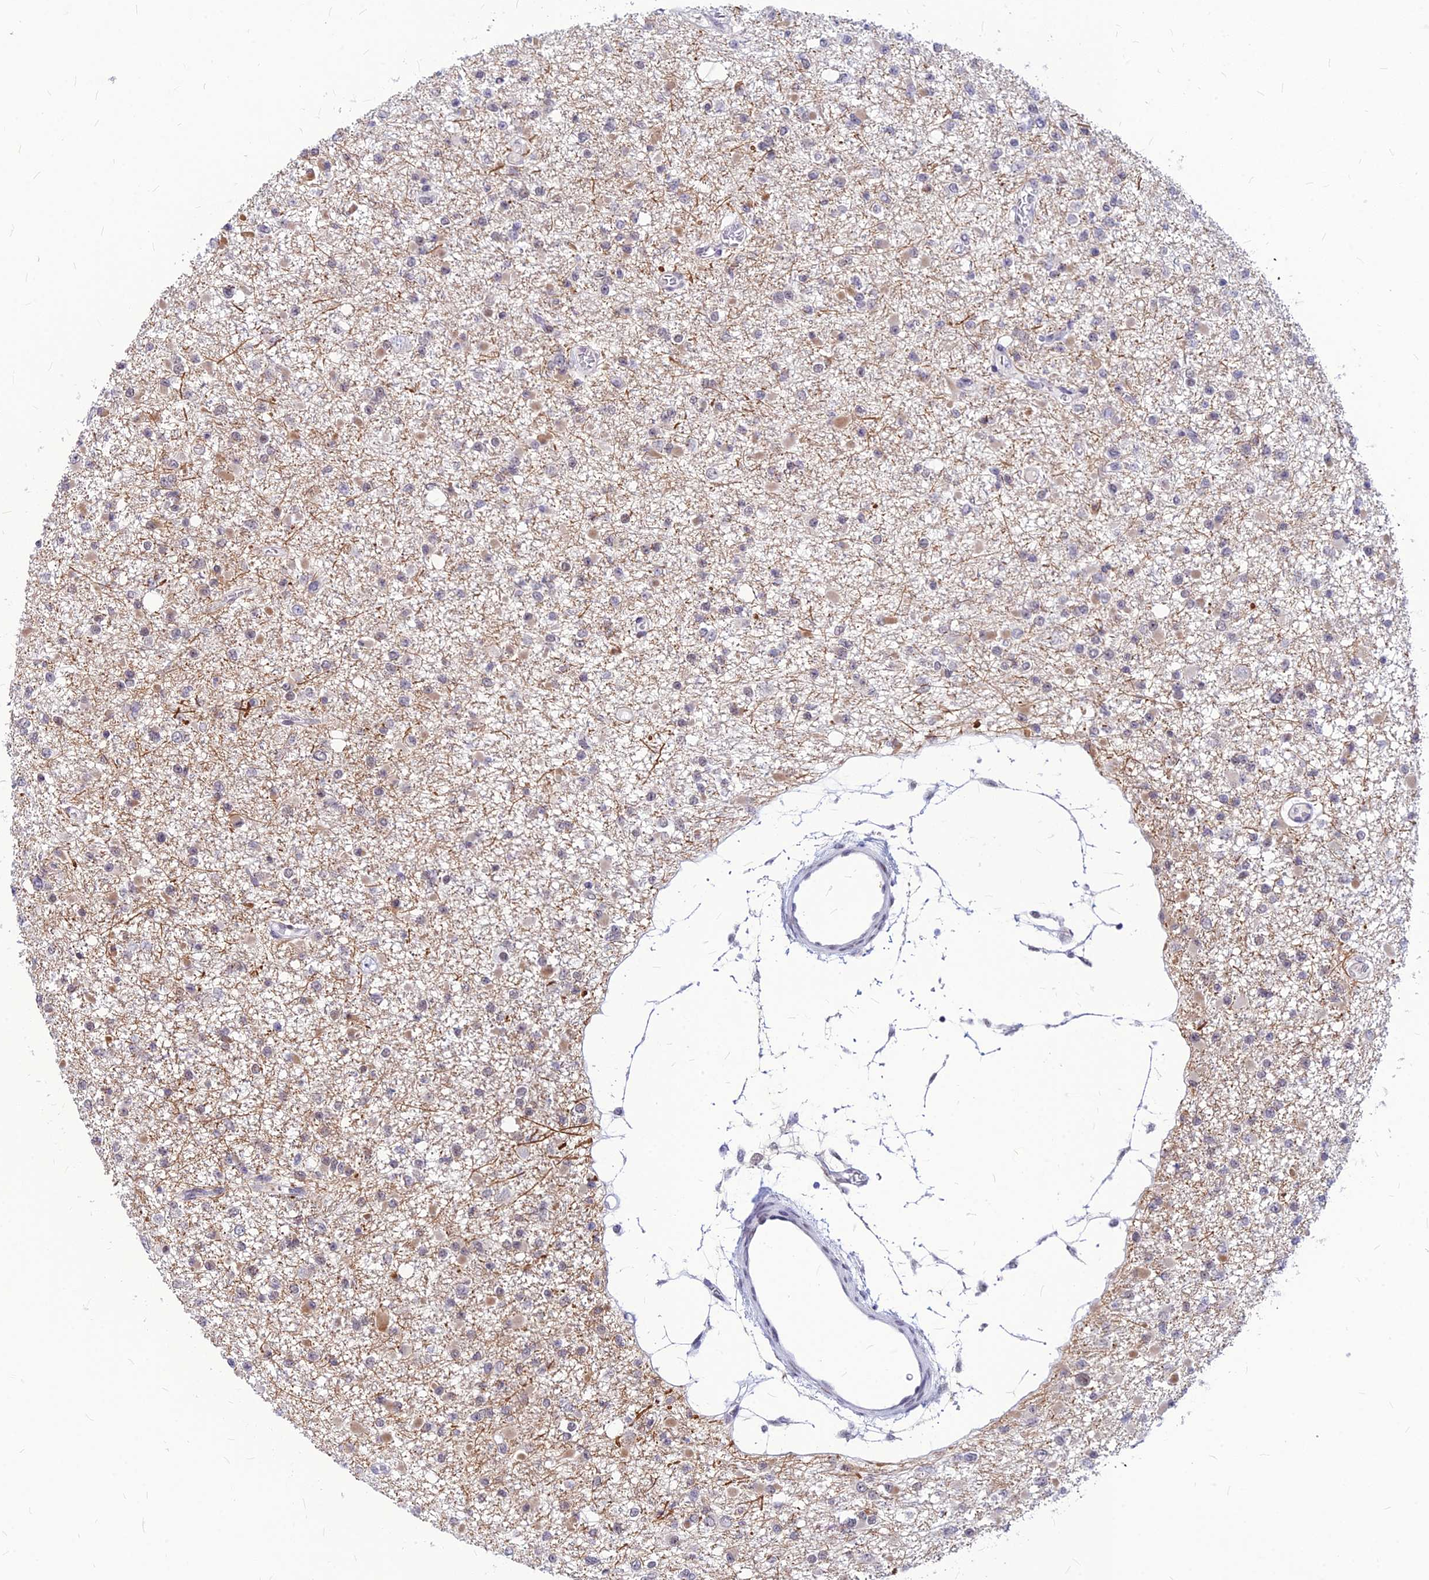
{"staining": {"intensity": "negative", "quantity": "none", "location": "none"}, "tissue": "glioma", "cell_type": "Tumor cells", "image_type": "cancer", "snomed": [{"axis": "morphology", "description": "Glioma, malignant, Low grade"}, {"axis": "topography", "description": "Brain"}], "caption": "The image displays no significant positivity in tumor cells of malignant glioma (low-grade).", "gene": "KCTD13", "patient": {"sex": "female", "age": 22}}